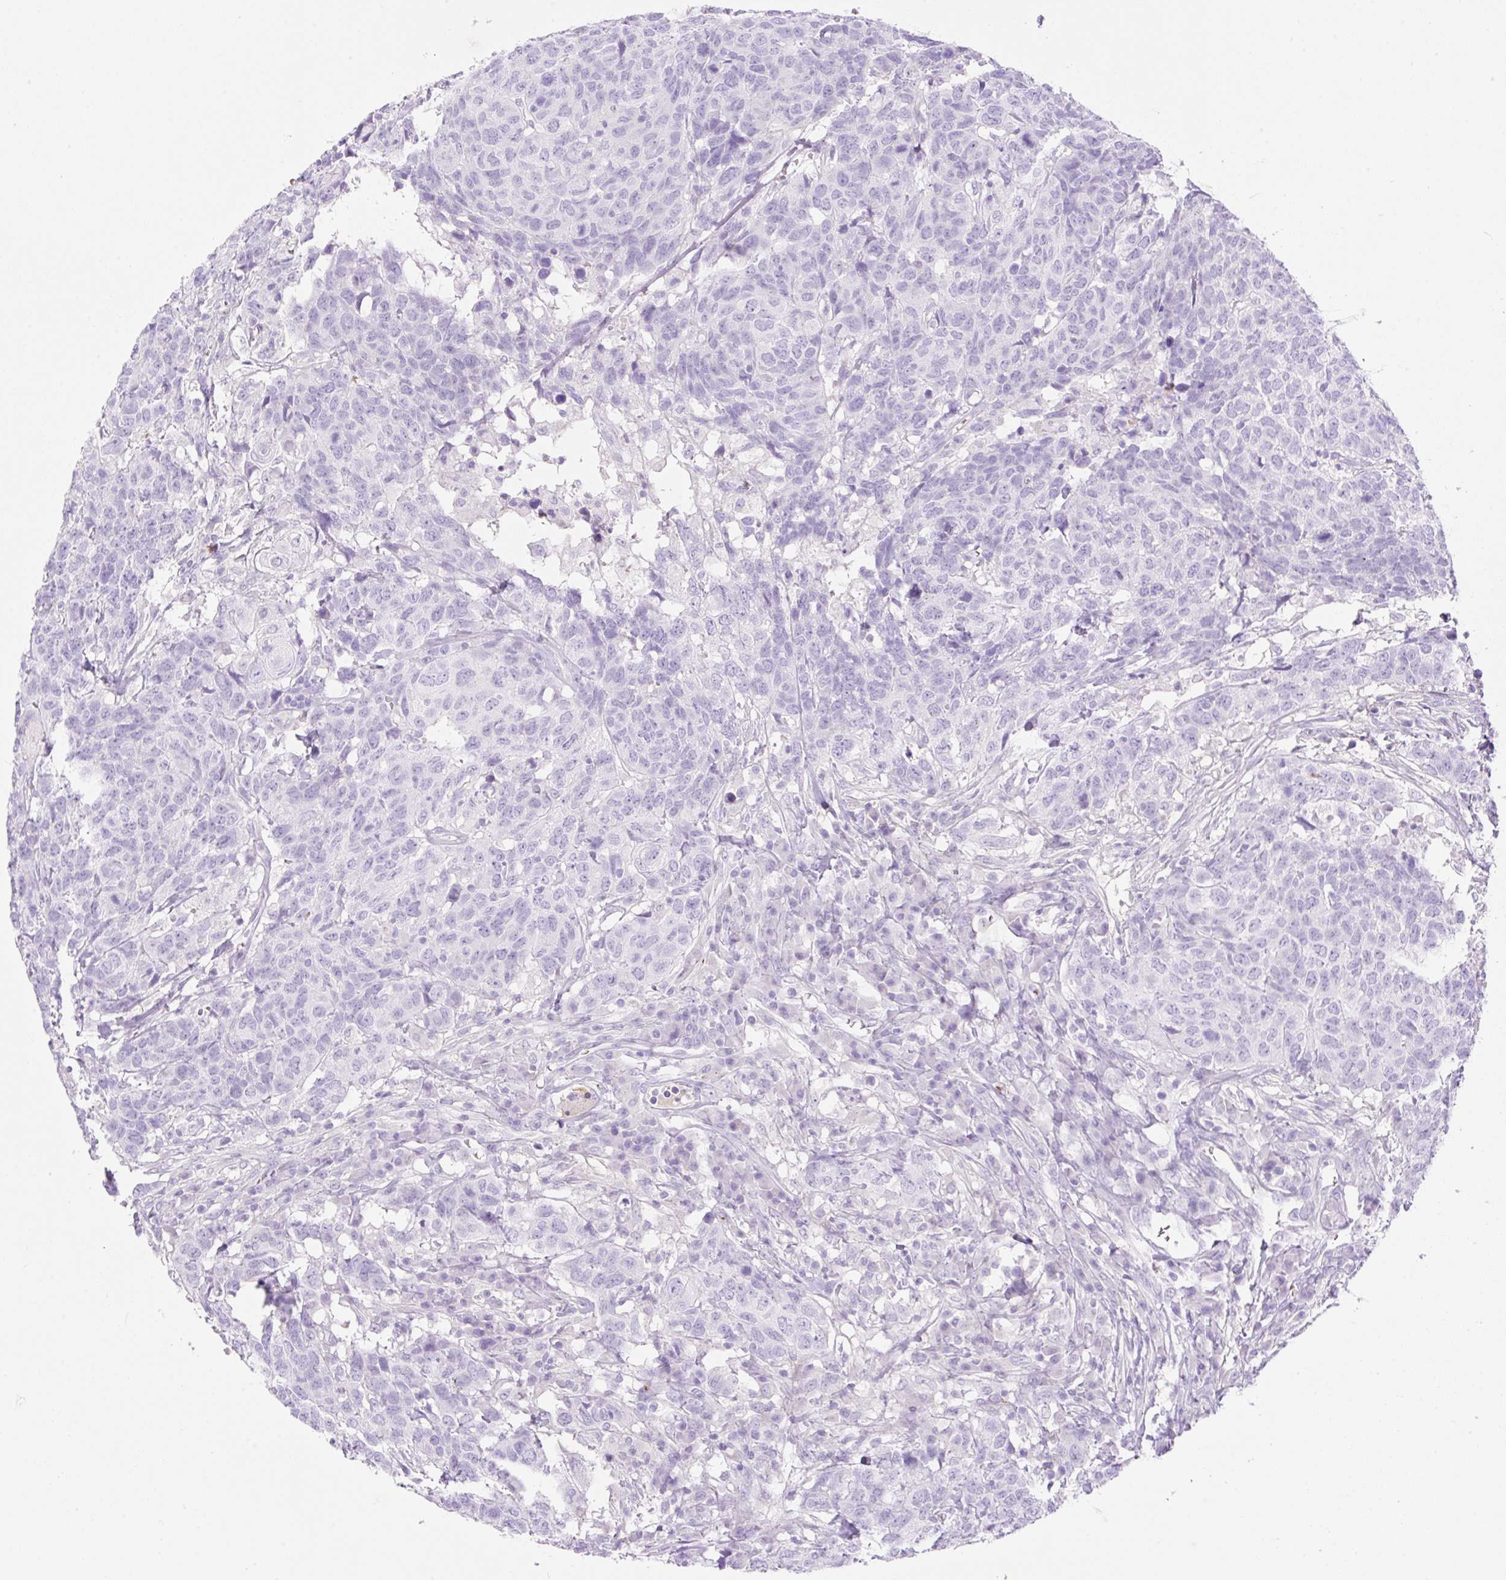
{"staining": {"intensity": "negative", "quantity": "none", "location": "none"}, "tissue": "head and neck cancer", "cell_type": "Tumor cells", "image_type": "cancer", "snomed": [{"axis": "morphology", "description": "Normal tissue, NOS"}, {"axis": "morphology", "description": "Squamous cell carcinoma, NOS"}, {"axis": "topography", "description": "Skeletal muscle"}, {"axis": "topography", "description": "Vascular tissue"}, {"axis": "topography", "description": "Peripheral nerve tissue"}, {"axis": "topography", "description": "Head-Neck"}], "caption": "Squamous cell carcinoma (head and neck) was stained to show a protein in brown. There is no significant staining in tumor cells. The staining is performed using DAB brown chromogen with nuclei counter-stained in using hematoxylin.", "gene": "CDX1", "patient": {"sex": "male", "age": 66}}